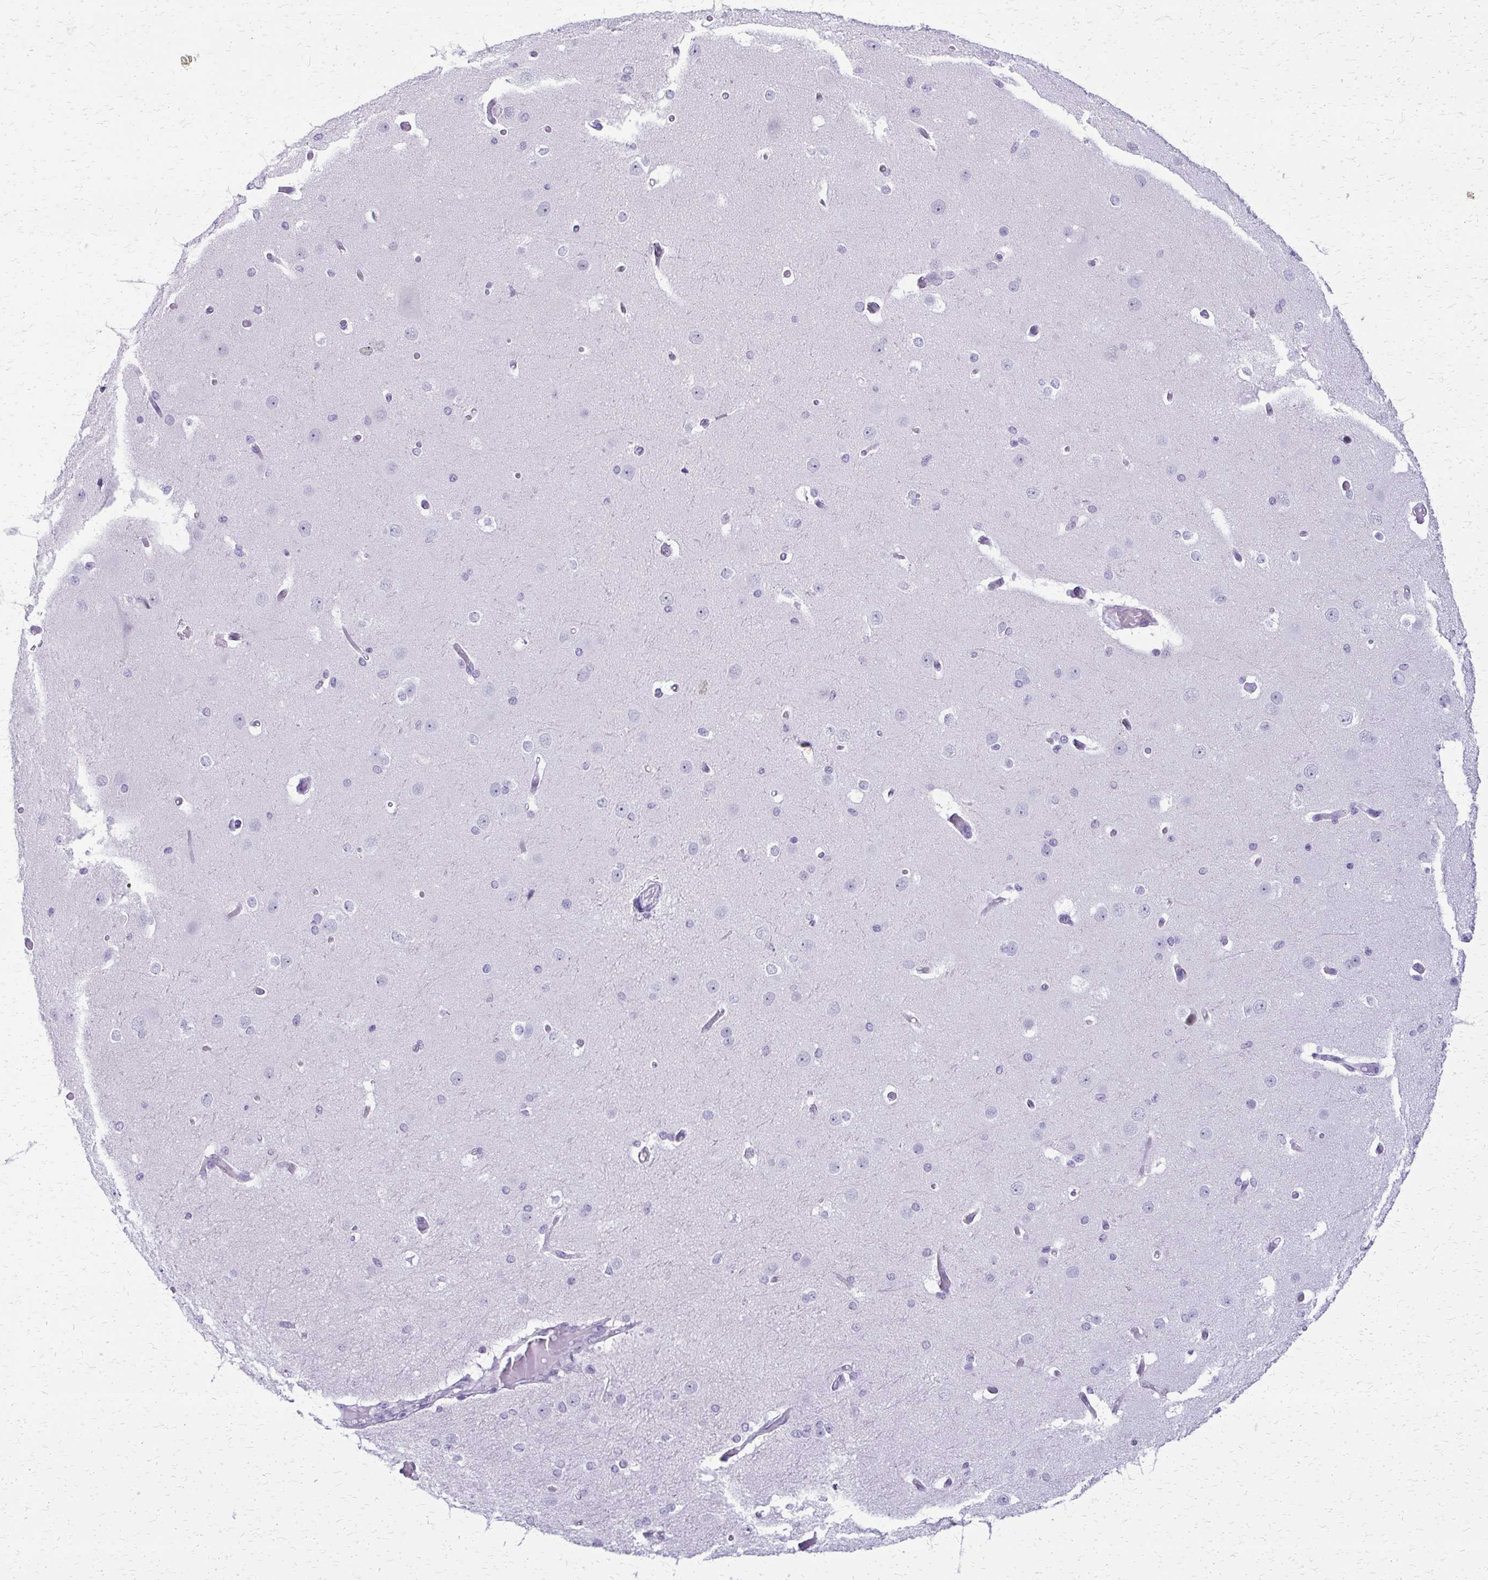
{"staining": {"intensity": "negative", "quantity": "none", "location": "none"}, "tissue": "cerebral cortex", "cell_type": "Endothelial cells", "image_type": "normal", "snomed": [{"axis": "morphology", "description": "Normal tissue, NOS"}, {"axis": "morphology", "description": "Inflammation, NOS"}, {"axis": "topography", "description": "Cerebral cortex"}], "caption": "Protein analysis of unremarkable cerebral cortex reveals no significant staining in endothelial cells. The staining was performed using DAB to visualize the protein expression in brown, while the nuclei were stained in blue with hematoxylin (Magnification: 20x).", "gene": "FAM162B", "patient": {"sex": "male", "age": 6}}